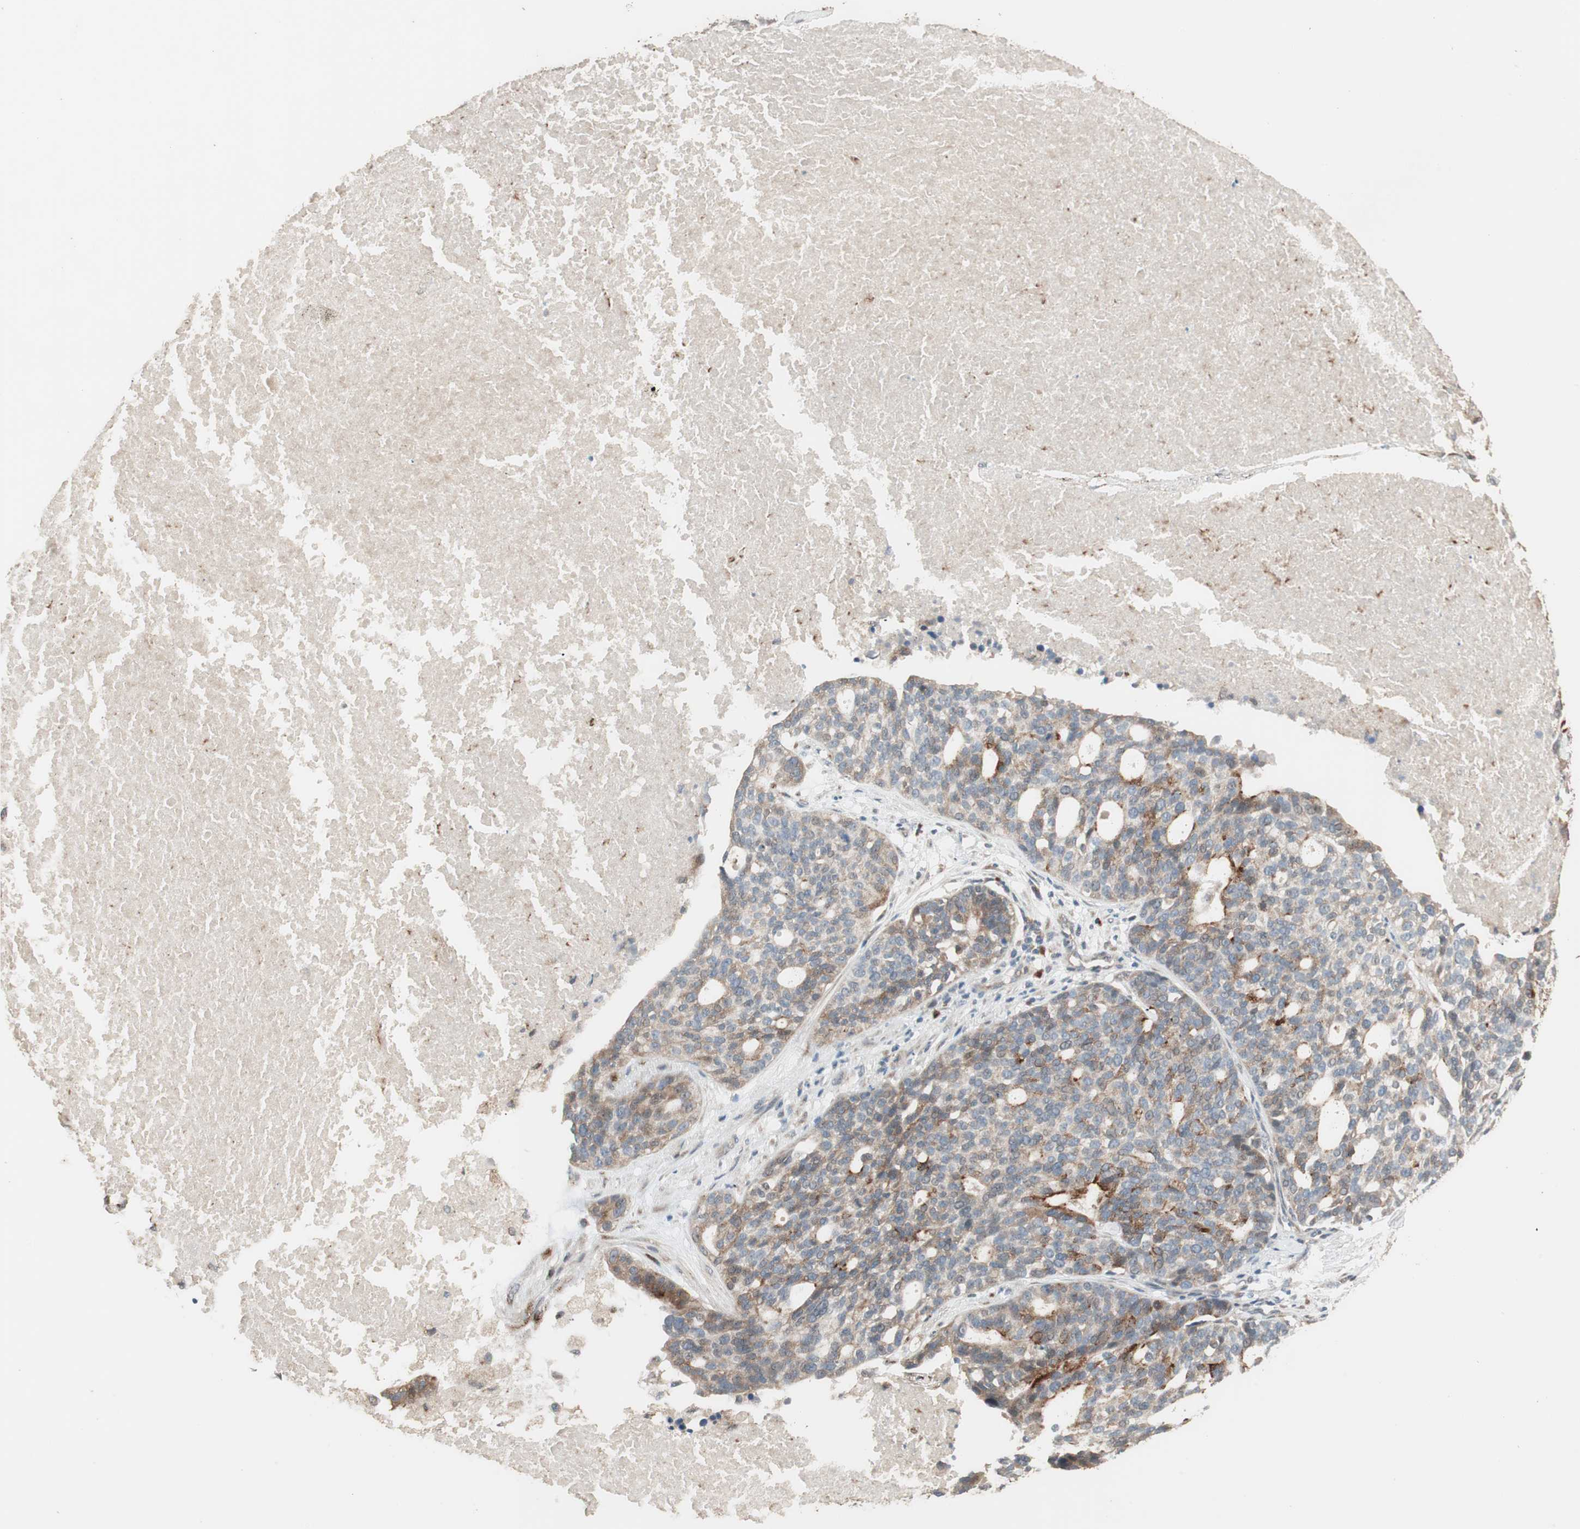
{"staining": {"intensity": "moderate", "quantity": ">75%", "location": "cytoplasmic/membranous"}, "tissue": "ovarian cancer", "cell_type": "Tumor cells", "image_type": "cancer", "snomed": [{"axis": "morphology", "description": "Cystadenocarcinoma, serous, NOS"}, {"axis": "topography", "description": "Ovary"}], "caption": "Moderate cytoplasmic/membranous staining is identified in about >75% of tumor cells in serous cystadenocarcinoma (ovarian). (IHC, brightfield microscopy, high magnification).", "gene": "RARRES1", "patient": {"sex": "female", "age": 59}}